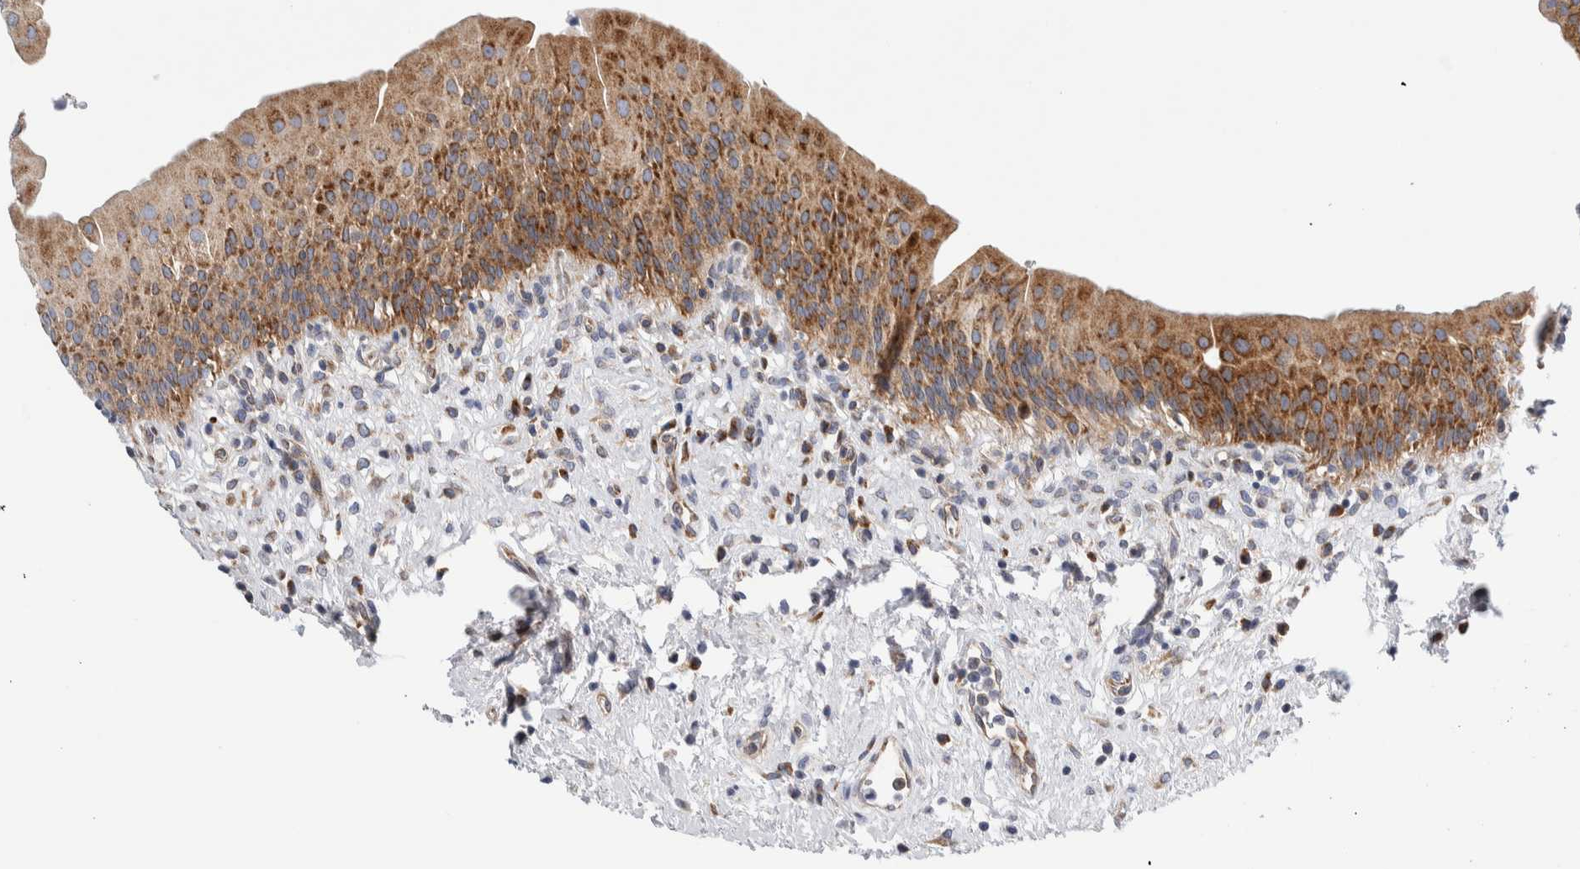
{"staining": {"intensity": "moderate", "quantity": "25%-75%", "location": "cytoplasmic/membranous"}, "tissue": "urothelial cancer", "cell_type": "Tumor cells", "image_type": "cancer", "snomed": [{"axis": "morphology", "description": "Normal tissue, NOS"}, {"axis": "morphology", "description": "Urothelial carcinoma, Low grade"}, {"axis": "topography", "description": "Smooth muscle"}, {"axis": "topography", "description": "Urinary bladder"}], "caption": "A brown stain highlights moderate cytoplasmic/membranous positivity of a protein in human low-grade urothelial carcinoma tumor cells.", "gene": "RACK1", "patient": {"sex": "male", "age": 60}}